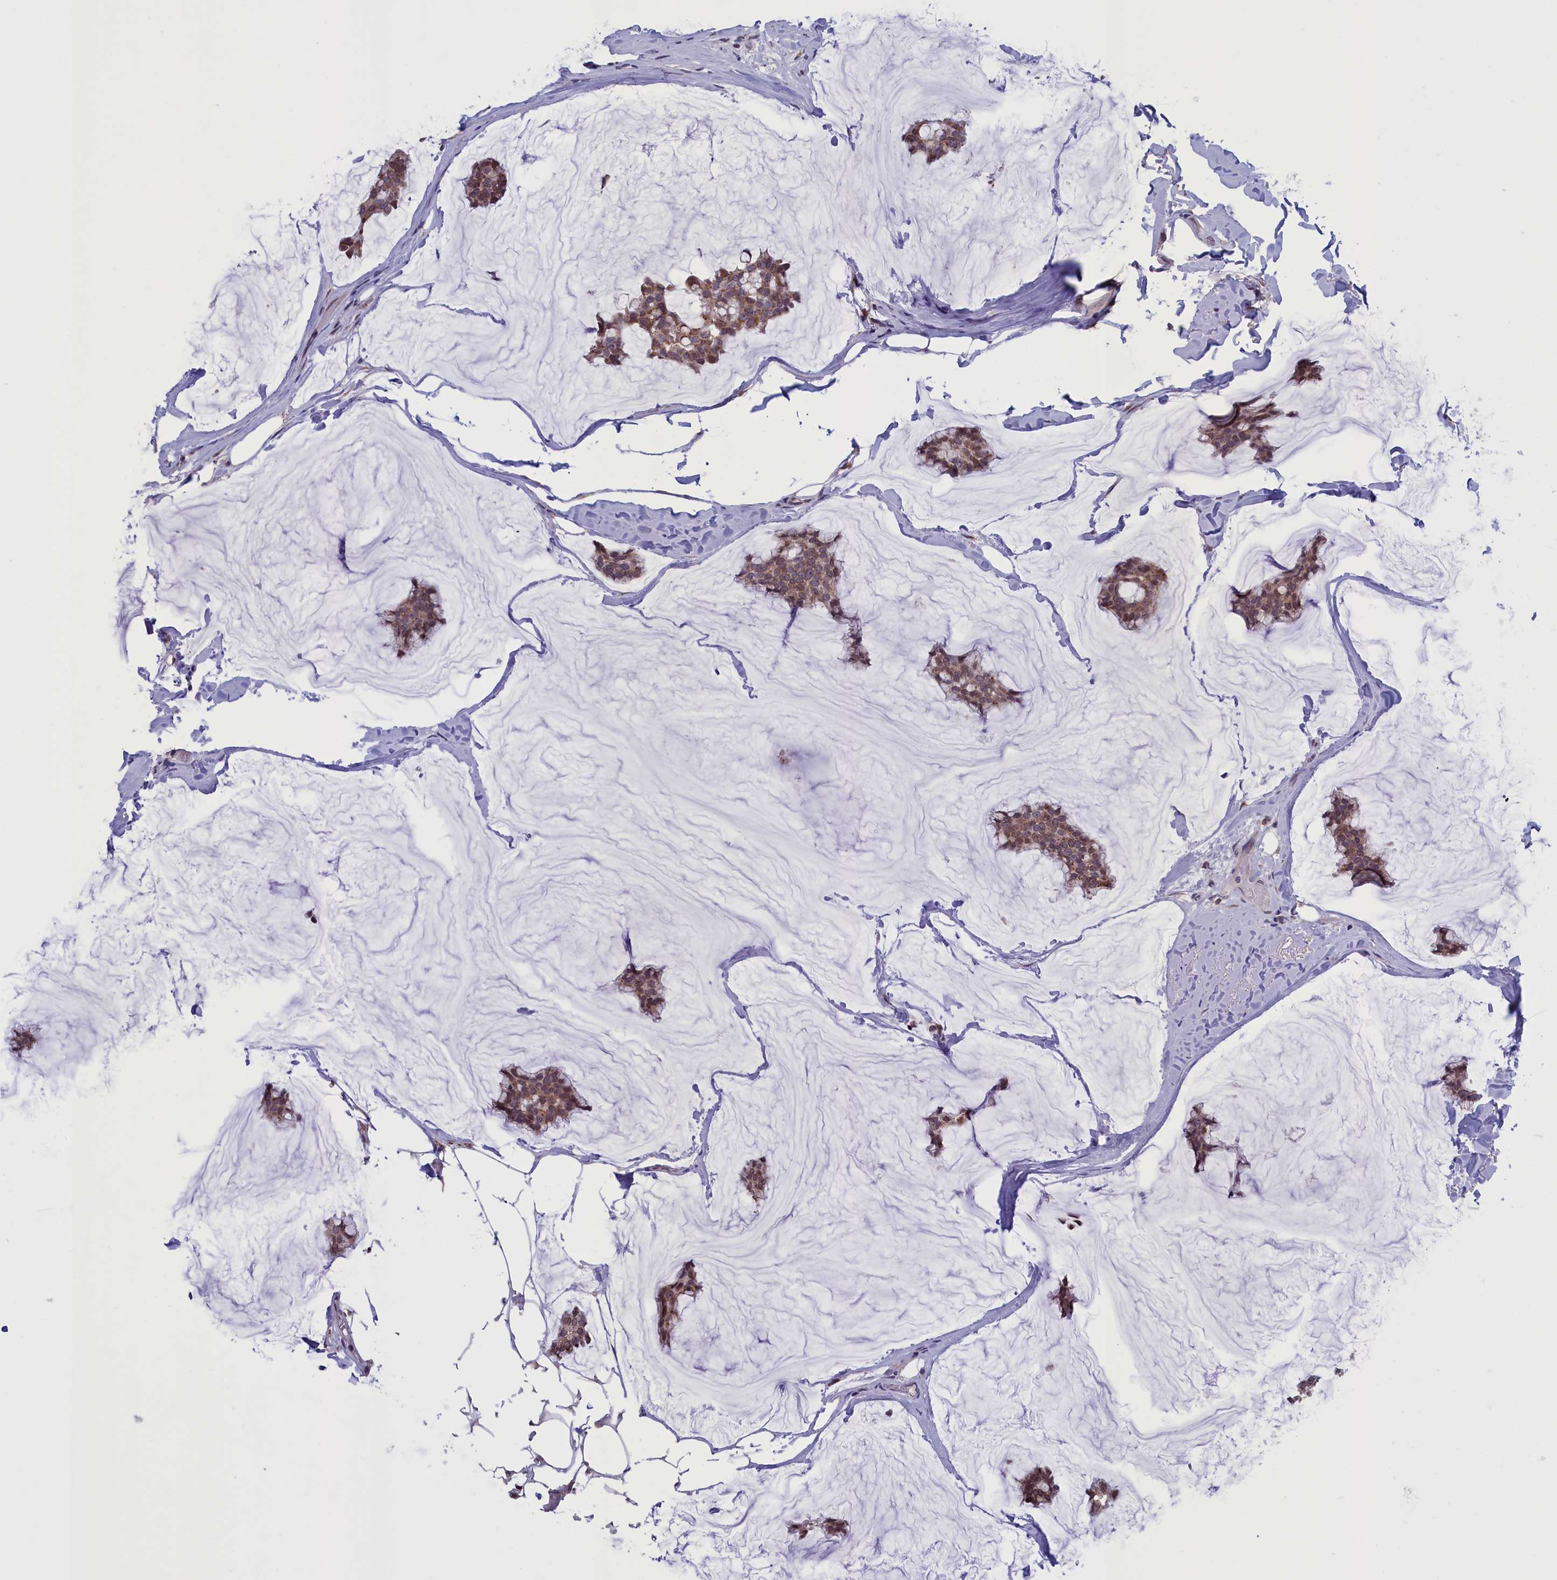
{"staining": {"intensity": "moderate", "quantity": ">75%", "location": "cytoplasmic/membranous,nuclear"}, "tissue": "breast cancer", "cell_type": "Tumor cells", "image_type": "cancer", "snomed": [{"axis": "morphology", "description": "Duct carcinoma"}, {"axis": "topography", "description": "Breast"}], "caption": "IHC histopathology image of human breast cancer (infiltrating ductal carcinoma) stained for a protein (brown), which shows medium levels of moderate cytoplasmic/membranous and nuclear positivity in about >75% of tumor cells.", "gene": "PARS2", "patient": {"sex": "female", "age": 93}}